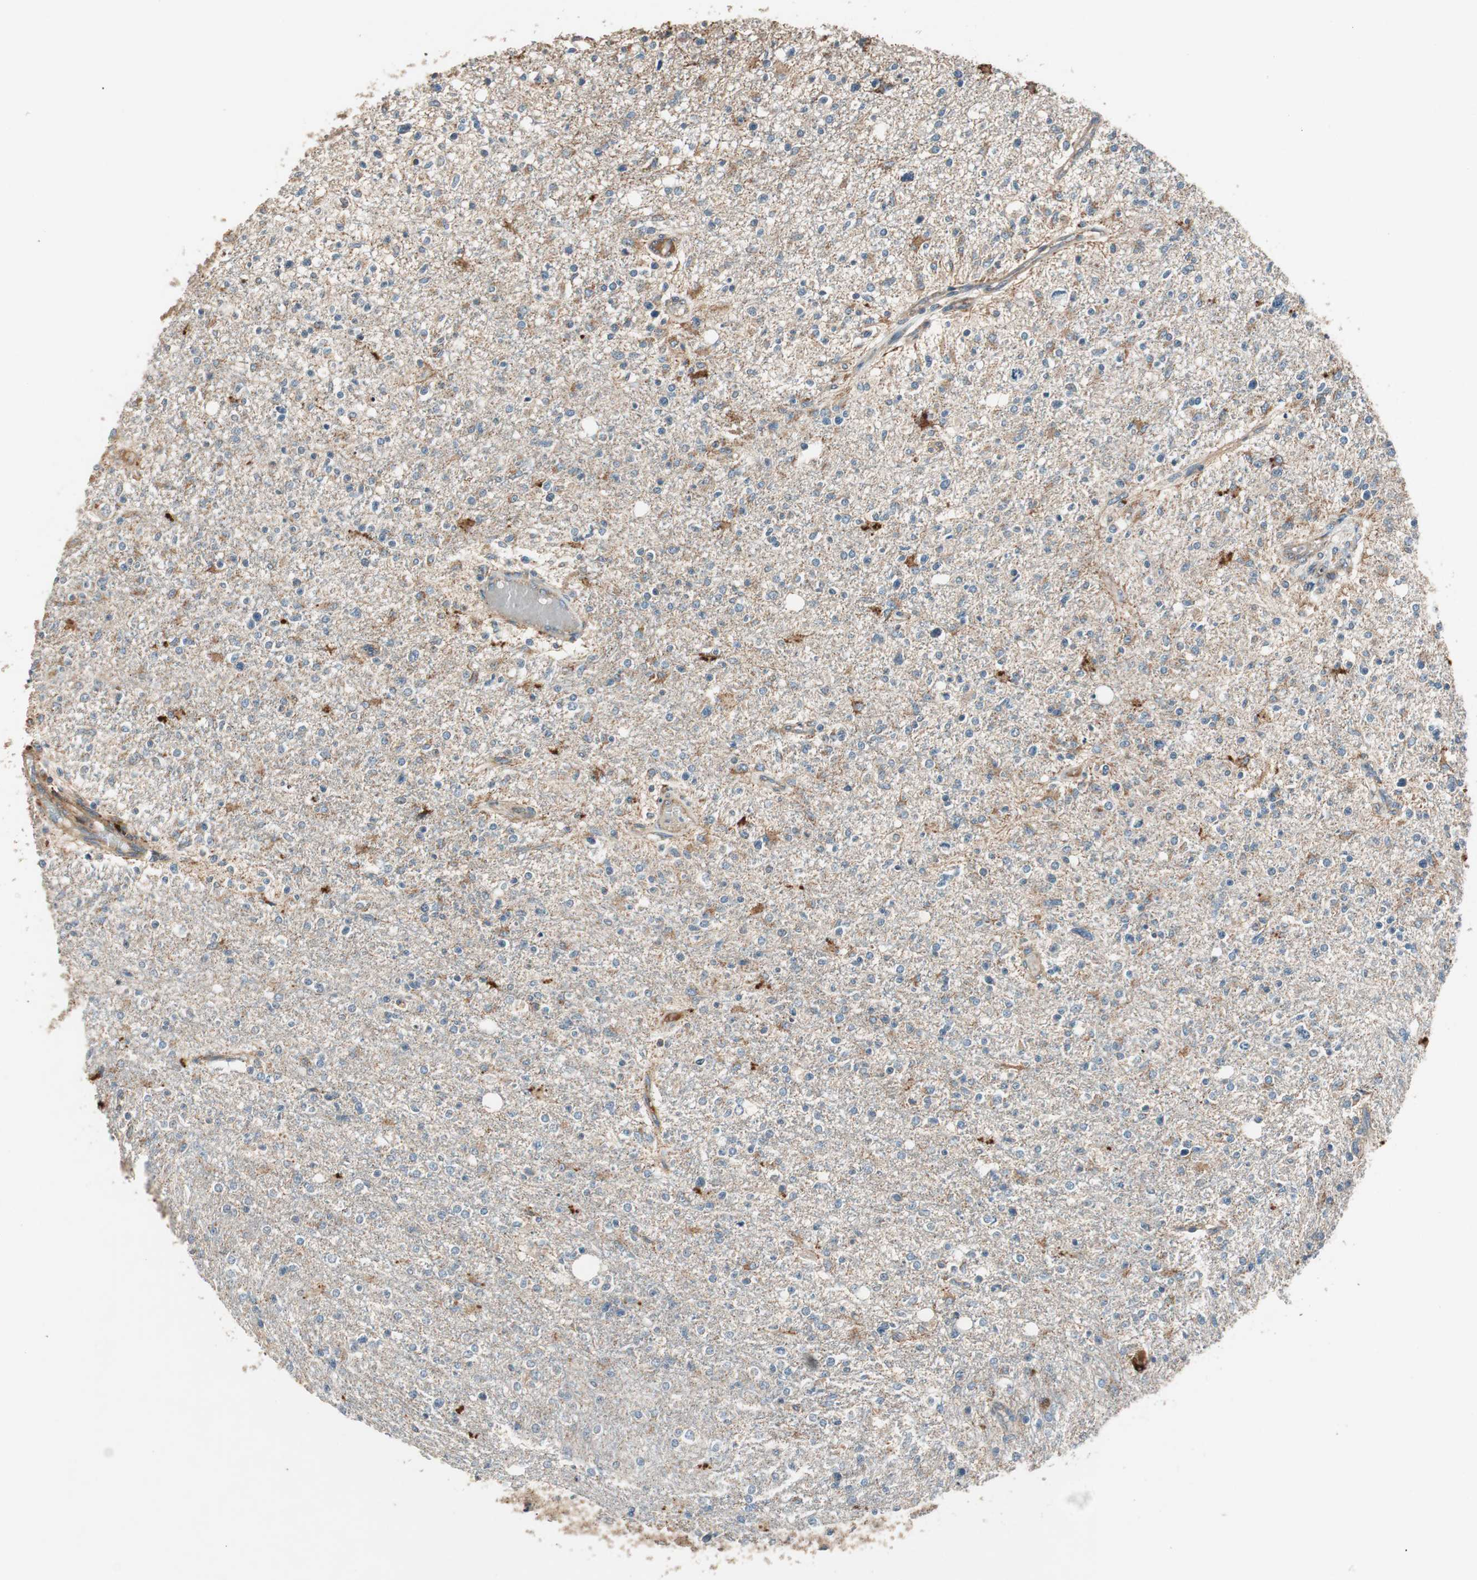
{"staining": {"intensity": "weak", "quantity": "<25%", "location": "cytoplasmic/membranous"}, "tissue": "glioma", "cell_type": "Tumor cells", "image_type": "cancer", "snomed": [{"axis": "morphology", "description": "Glioma, malignant, High grade"}, {"axis": "topography", "description": "Cerebral cortex"}], "caption": "DAB immunohistochemical staining of human malignant glioma (high-grade) displays no significant positivity in tumor cells.", "gene": "HPN", "patient": {"sex": "male", "age": 76}}